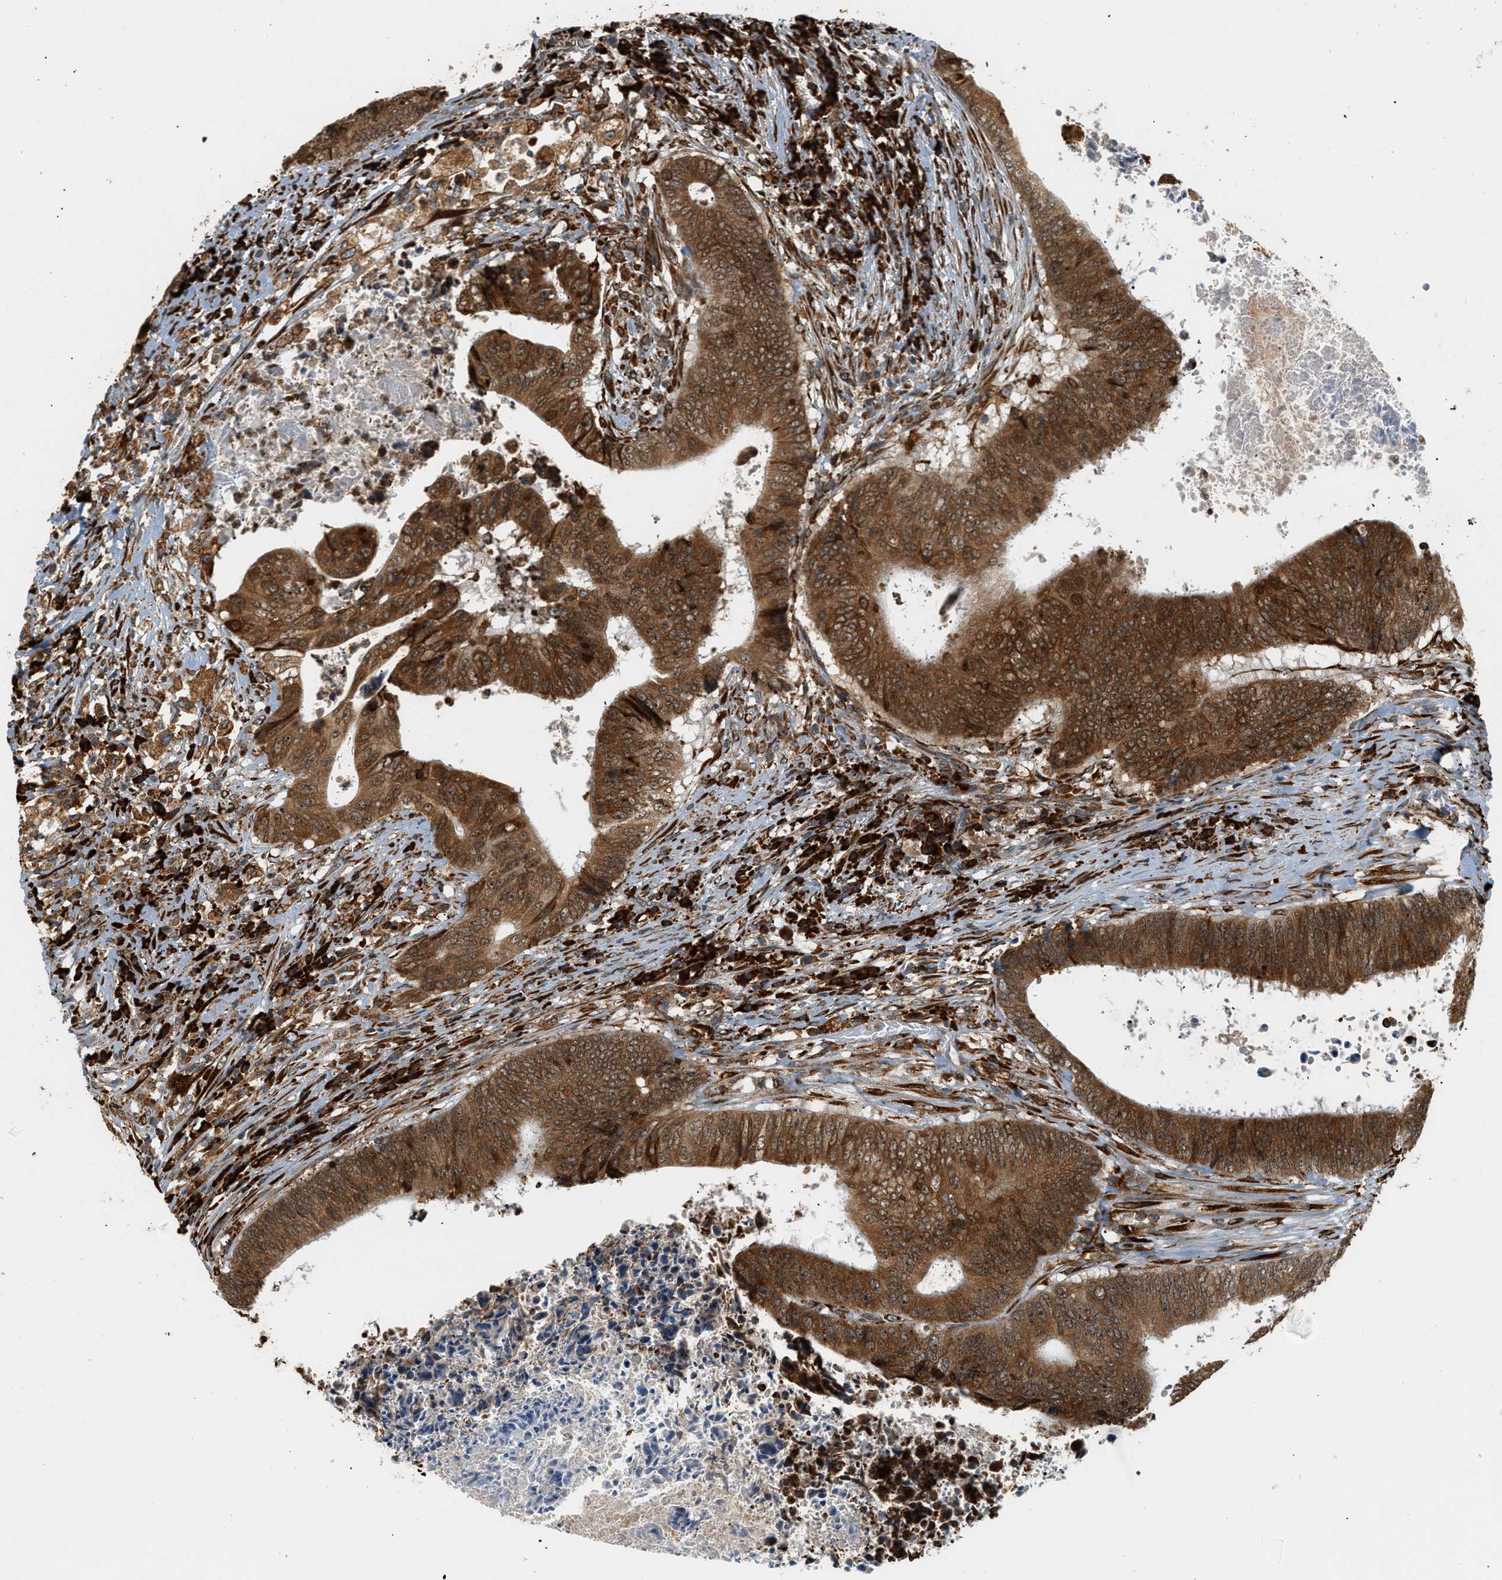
{"staining": {"intensity": "strong", "quantity": ">75%", "location": "cytoplasmic/membranous,nuclear"}, "tissue": "colorectal cancer", "cell_type": "Tumor cells", "image_type": "cancer", "snomed": [{"axis": "morphology", "description": "Adenocarcinoma, NOS"}, {"axis": "topography", "description": "Rectum"}], "caption": "This histopathology image shows immunohistochemistry staining of colorectal cancer (adenocarcinoma), with high strong cytoplasmic/membranous and nuclear staining in about >75% of tumor cells.", "gene": "SEMA4D", "patient": {"sex": "male", "age": 72}}